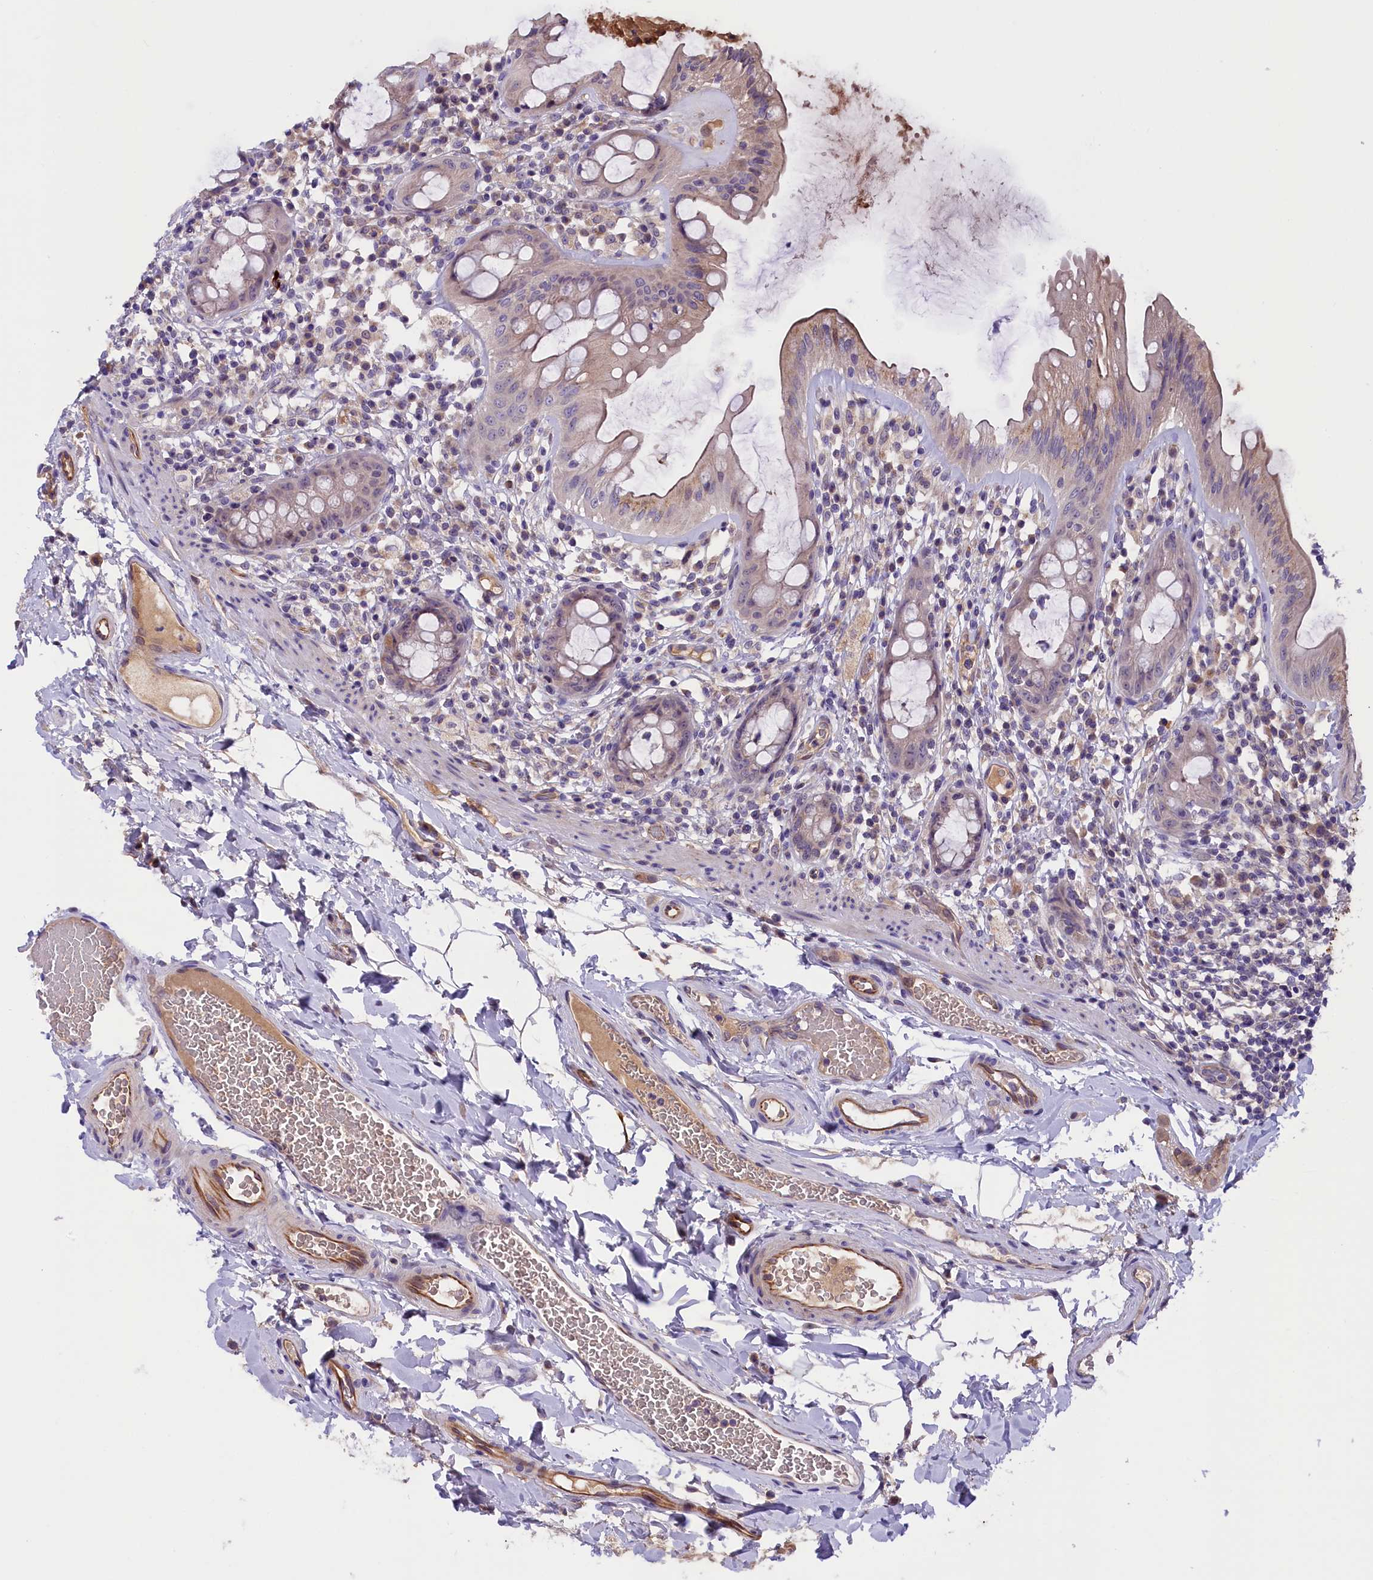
{"staining": {"intensity": "weak", "quantity": "25%-75%", "location": "cytoplasmic/membranous"}, "tissue": "rectum", "cell_type": "Glandular cells", "image_type": "normal", "snomed": [{"axis": "morphology", "description": "Normal tissue, NOS"}, {"axis": "topography", "description": "Rectum"}], "caption": "A low amount of weak cytoplasmic/membranous expression is present in approximately 25%-75% of glandular cells in benign rectum. Nuclei are stained in blue.", "gene": "CCDC32", "patient": {"sex": "female", "age": 57}}